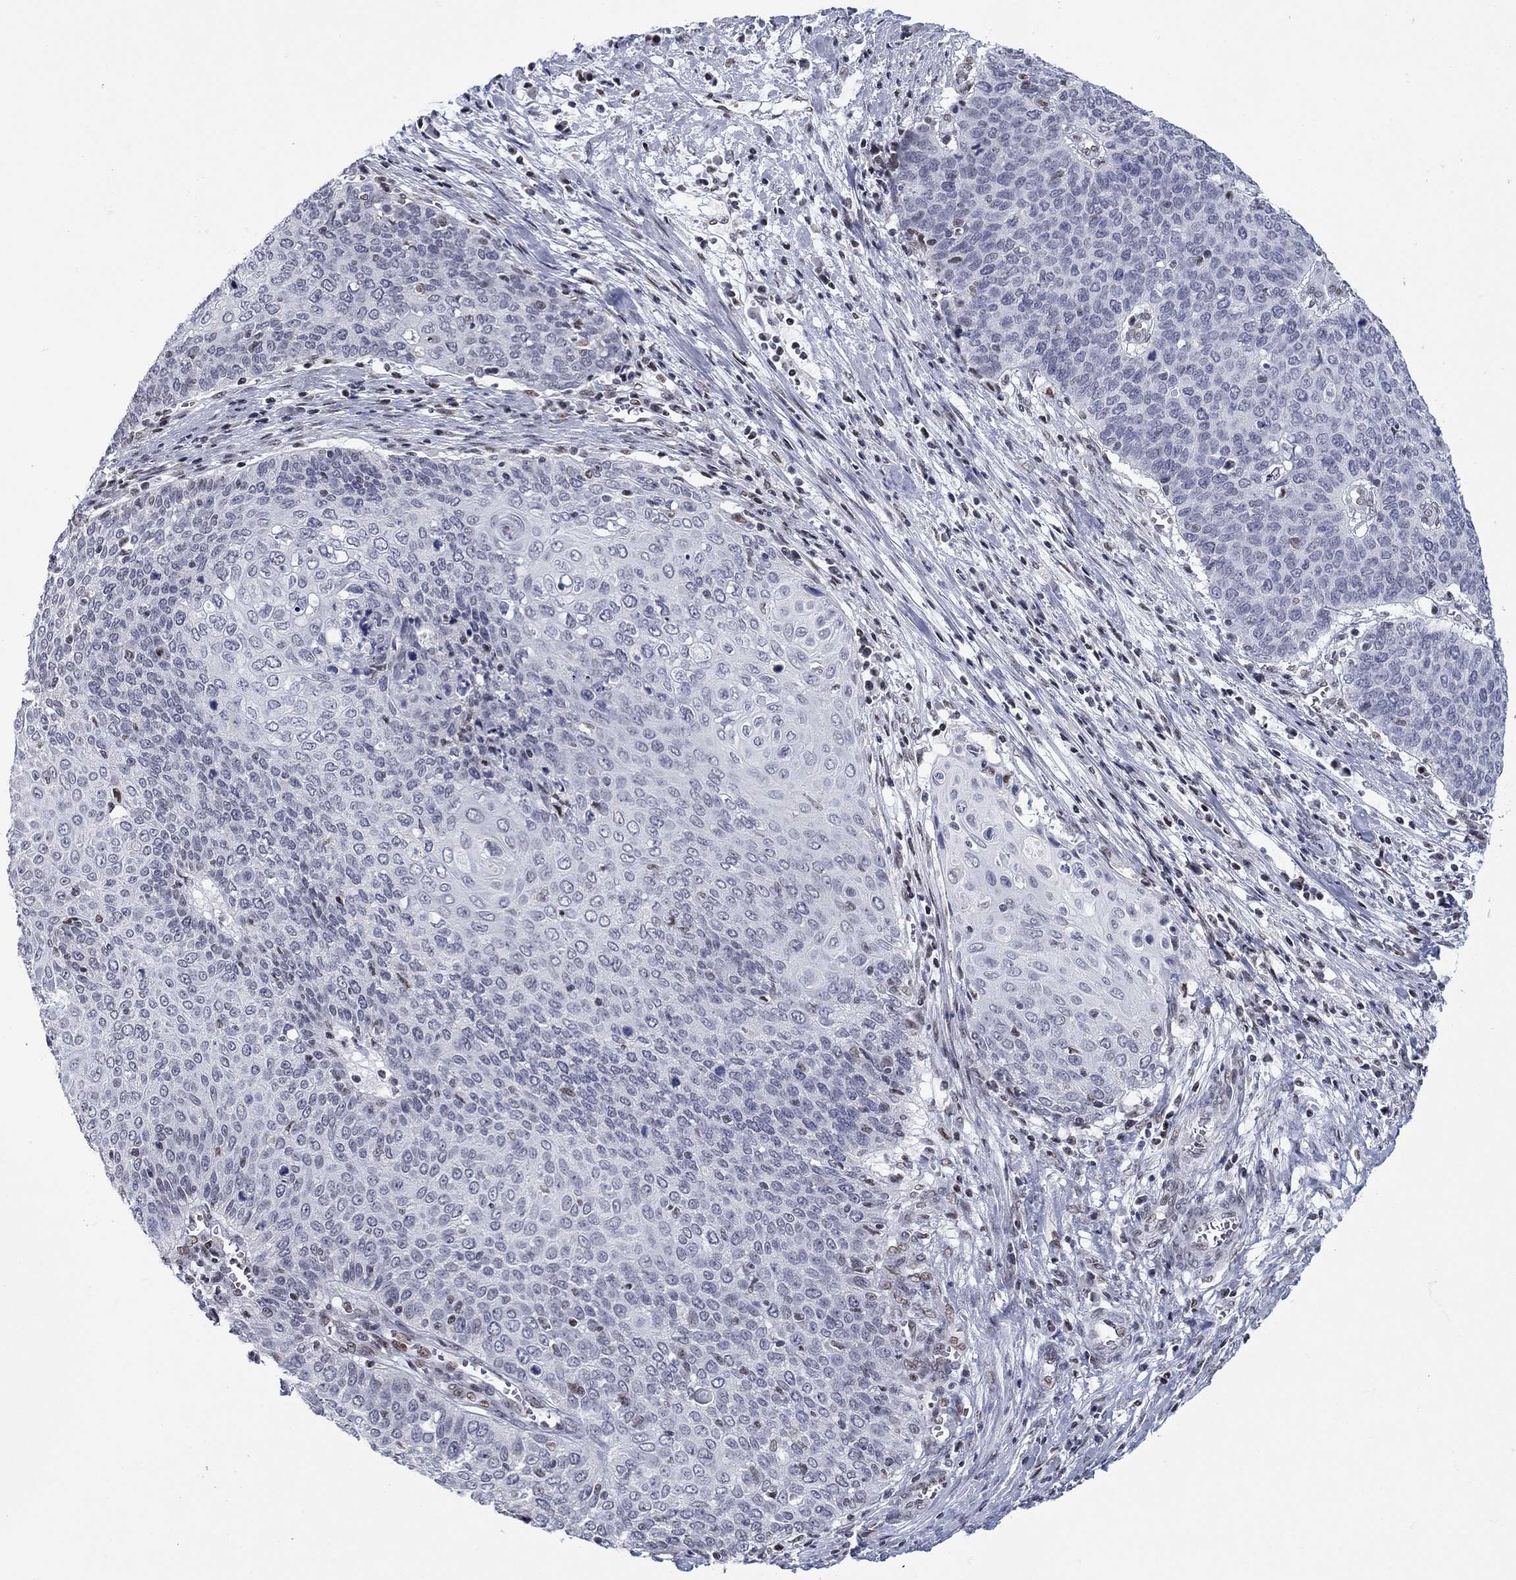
{"staining": {"intensity": "negative", "quantity": "none", "location": "none"}, "tissue": "cervical cancer", "cell_type": "Tumor cells", "image_type": "cancer", "snomed": [{"axis": "morphology", "description": "Squamous cell carcinoma, NOS"}, {"axis": "topography", "description": "Cervix"}], "caption": "Cervical squamous cell carcinoma stained for a protein using immunohistochemistry demonstrates no positivity tumor cells.", "gene": "NPAS3", "patient": {"sex": "female", "age": 39}}